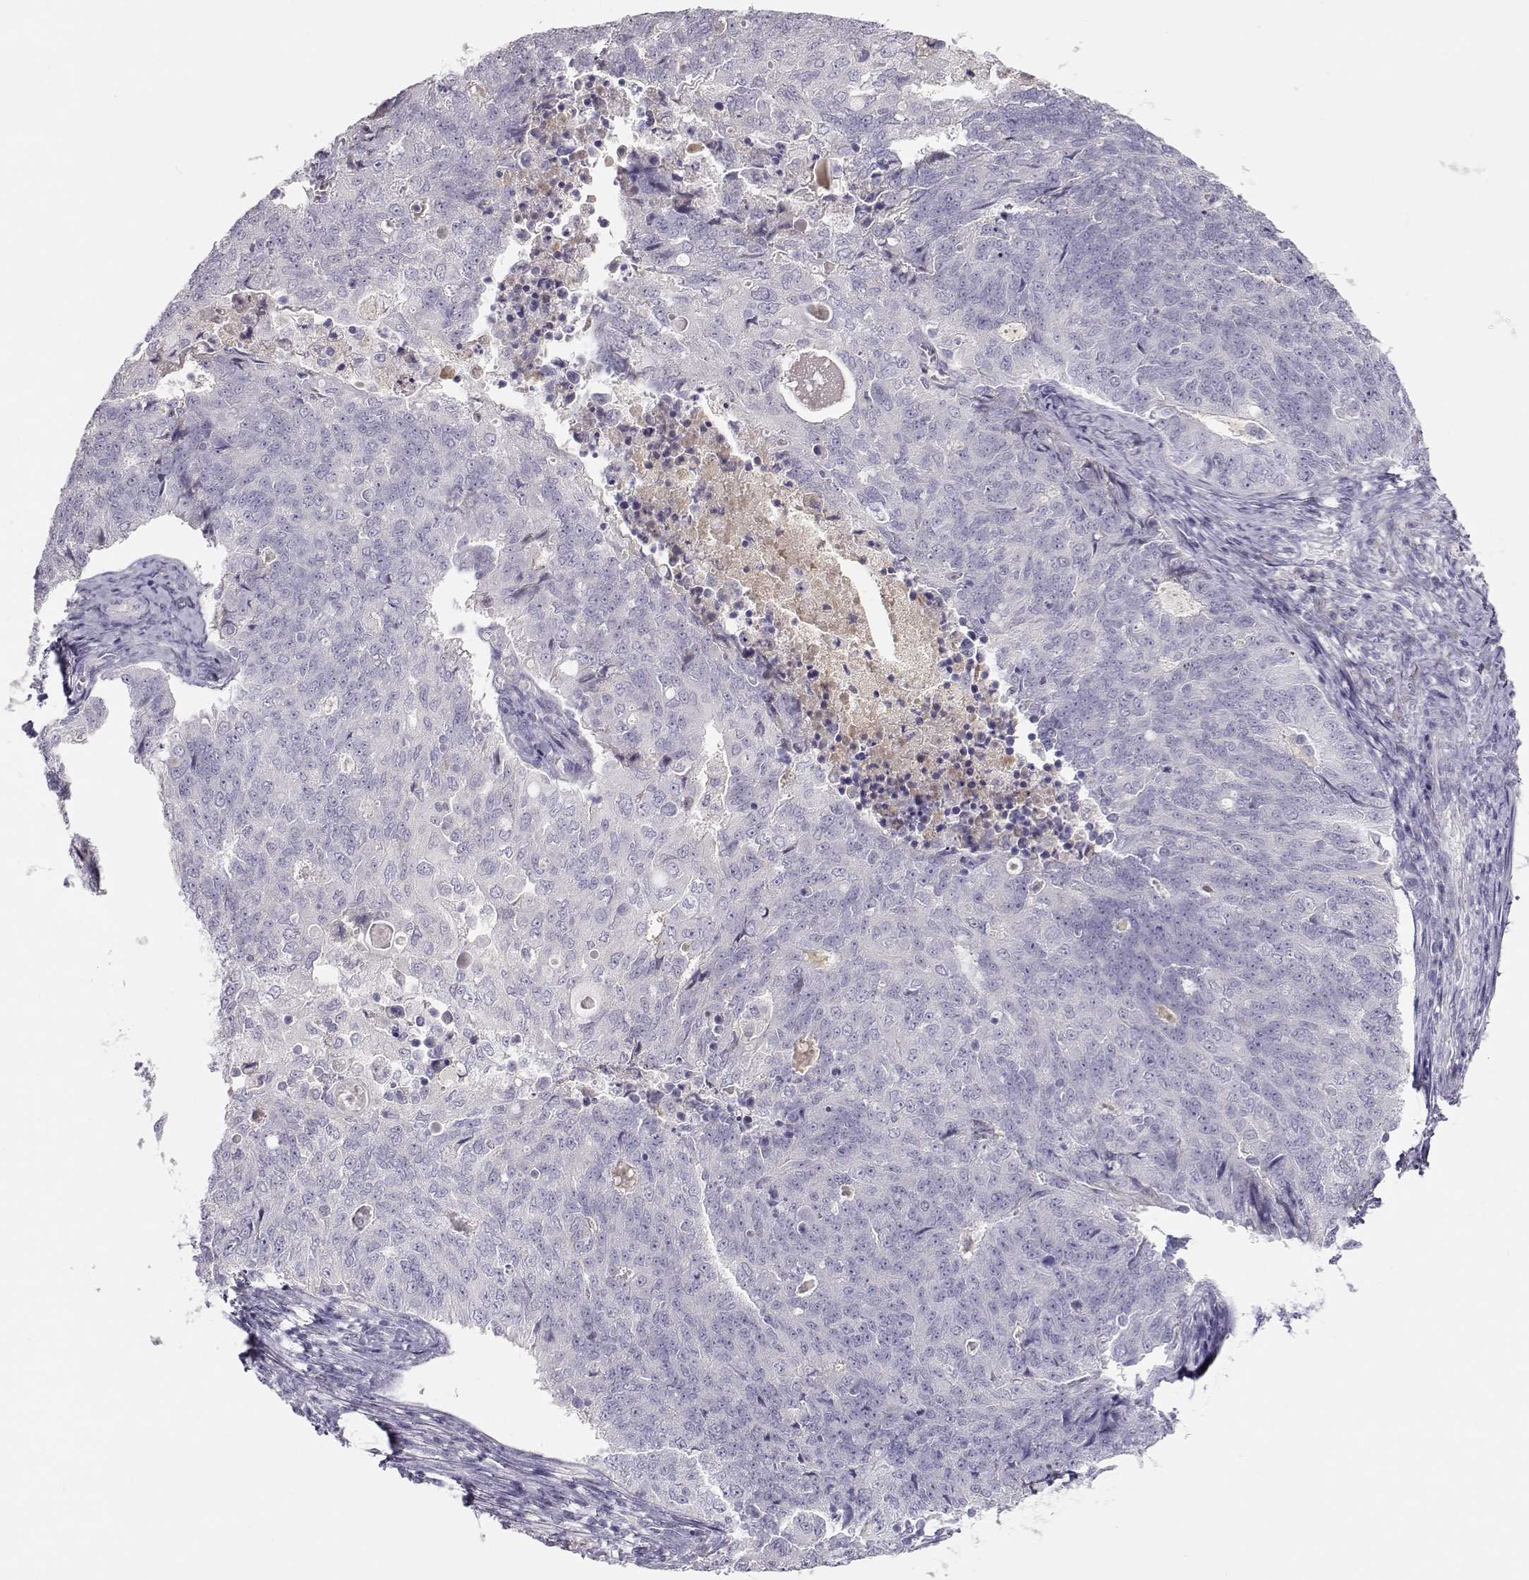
{"staining": {"intensity": "negative", "quantity": "none", "location": "none"}, "tissue": "endometrial cancer", "cell_type": "Tumor cells", "image_type": "cancer", "snomed": [{"axis": "morphology", "description": "Adenocarcinoma, NOS"}, {"axis": "topography", "description": "Endometrium"}], "caption": "IHC image of human adenocarcinoma (endometrial) stained for a protein (brown), which exhibits no positivity in tumor cells.", "gene": "SLCO6A1", "patient": {"sex": "female", "age": 43}}